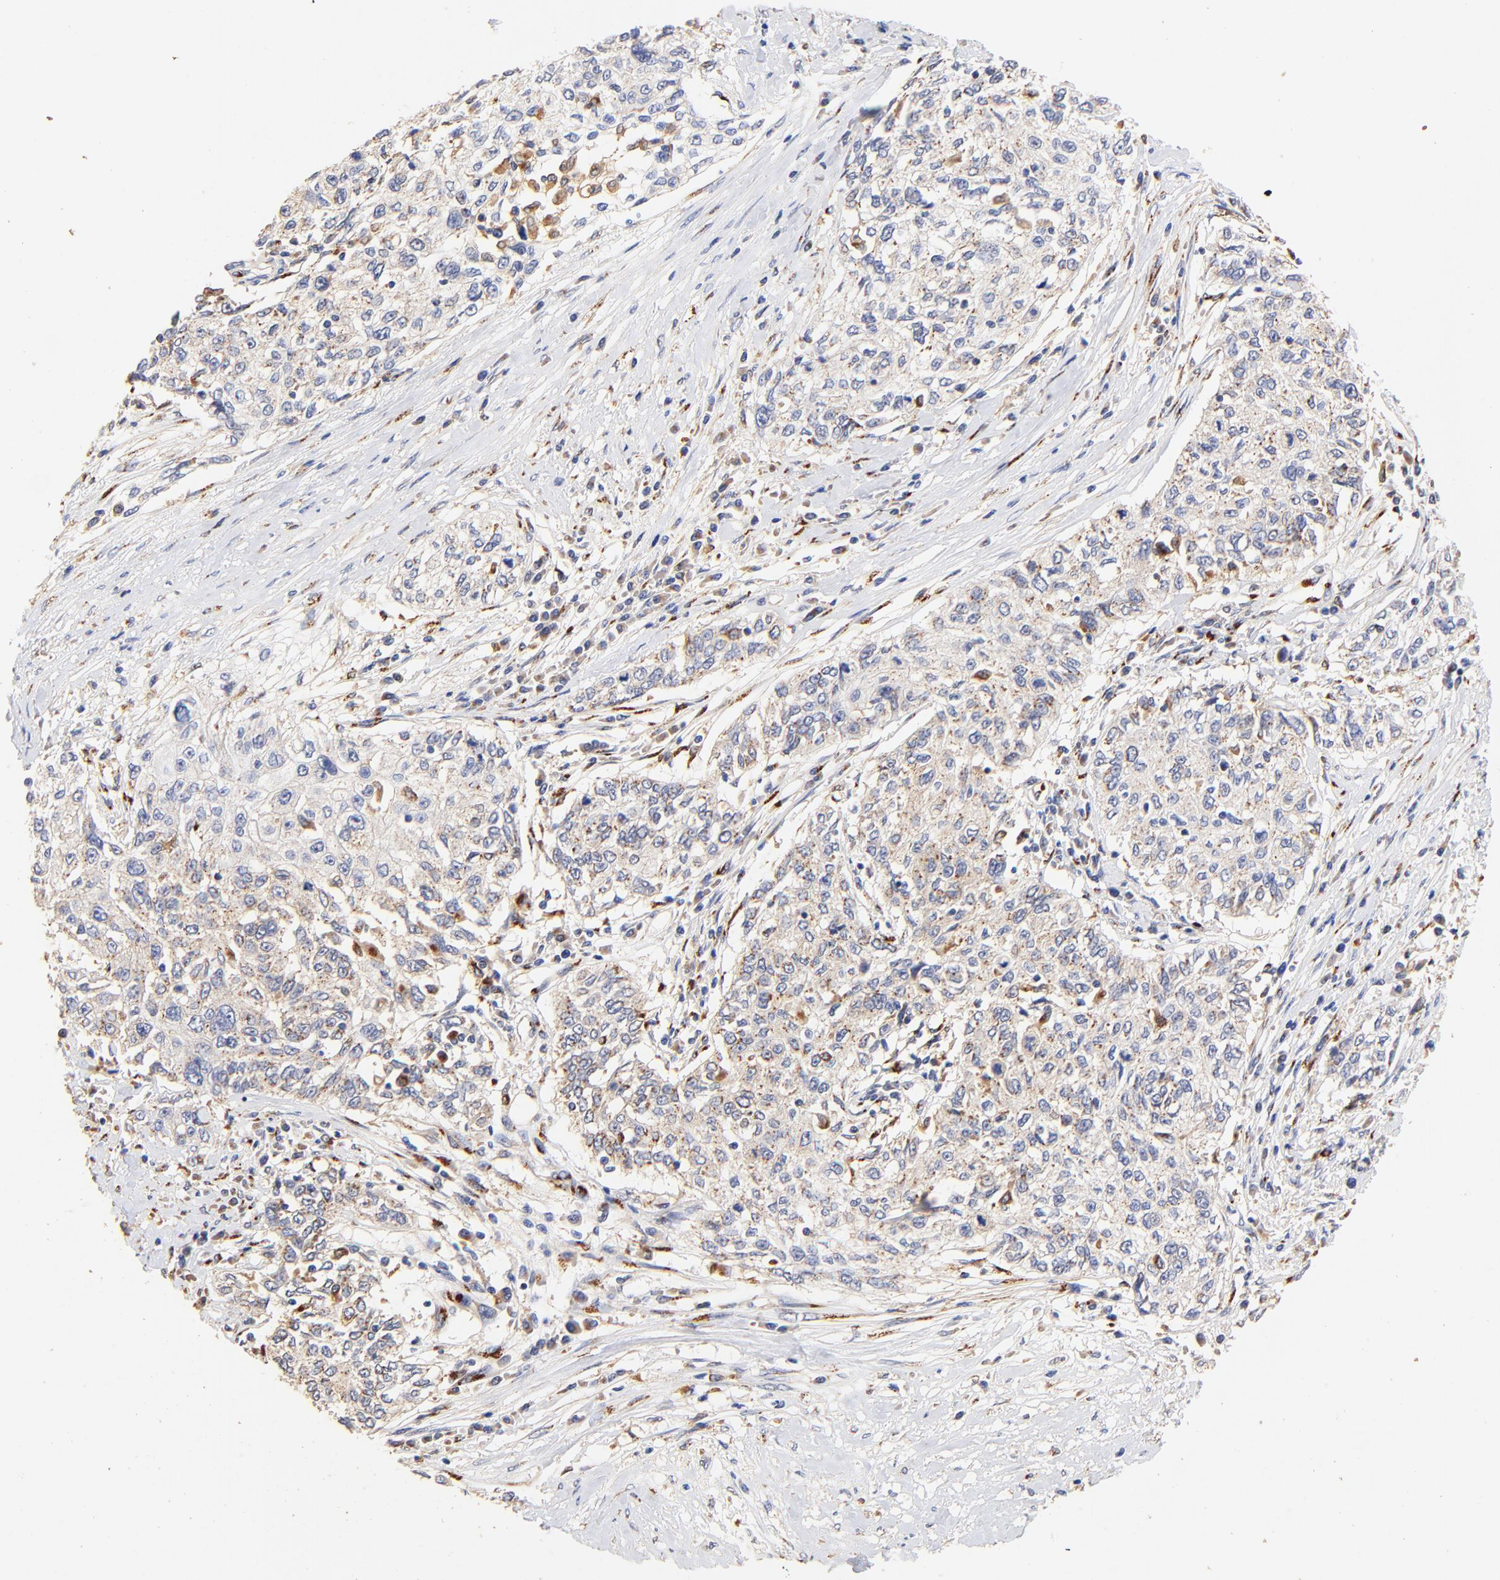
{"staining": {"intensity": "weak", "quantity": ">75%", "location": "cytoplasmic/membranous"}, "tissue": "cervical cancer", "cell_type": "Tumor cells", "image_type": "cancer", "snomed": [{"axis": "morphology", "description": "Squamous cell carcinoma, NOS"}, {"axis": "topography", "description": "Cervix"}], "caption": "Brown immunohistochemical staining in cervical cancer shows weak cytoplasmic/membranous expression in approximately >75% of tumor cells.", "gene": "FMNL3", "patient": {"sex": "female", "age": 57}}